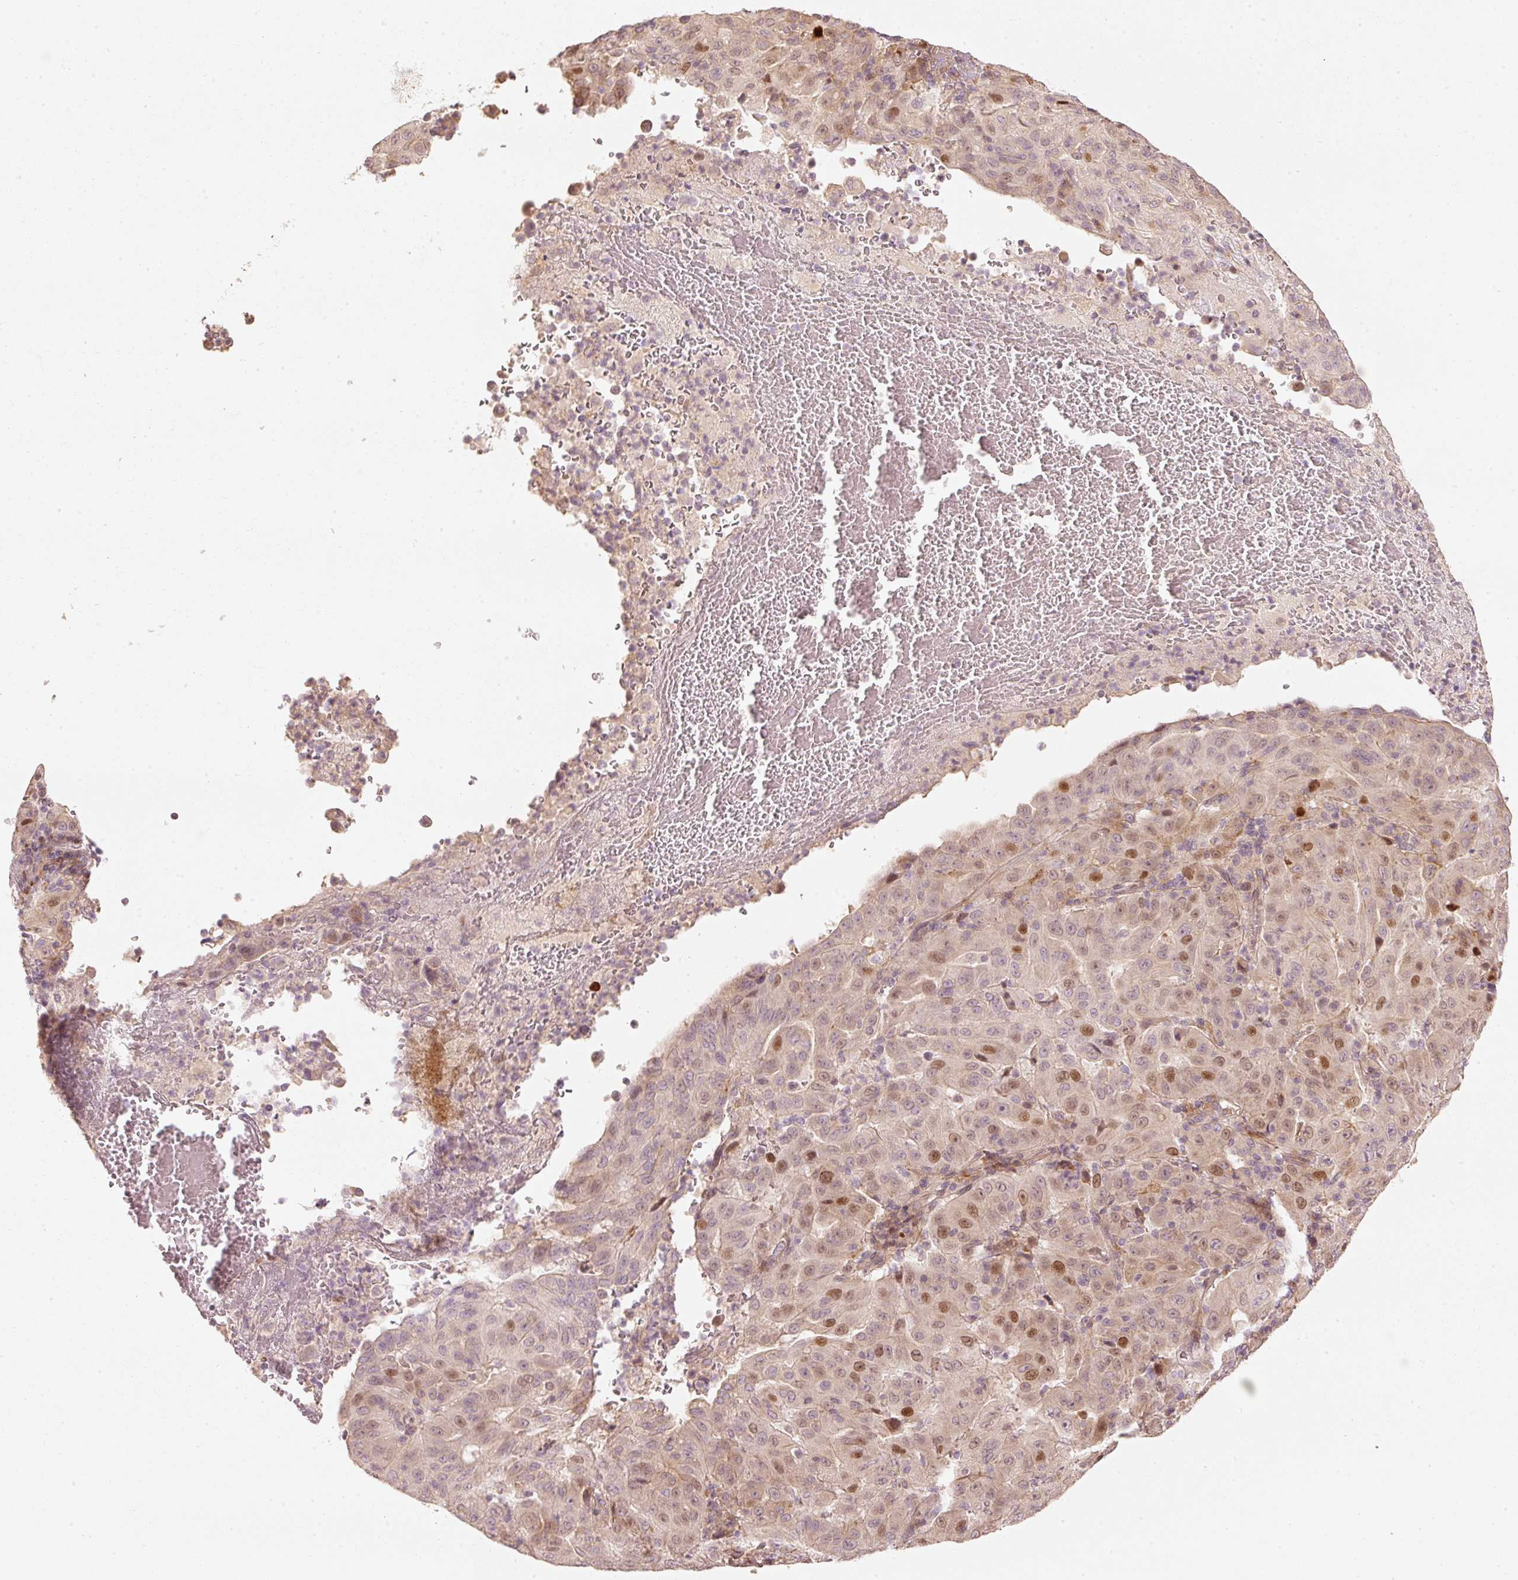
{"staining": {"intensity": "strong", "quantity": "<25%", "location": "nuclear"}, "tissue": "pancreatic cancer", "cell_type": "Tumor cells", "image_type": "cancer", "snomed": [{"axis": "morphology", "description": "Adenocarcinoma, NOS"}, {"axis": "topography", "description": "Pancreas"}], "caption": "An image showing strong nuclear positivity in approximately <25% of tumor cells in pancreatic cancer, as visualized by brown immunohistochemical staining.", "gene": "TREX2", "patient": {"sex": "male", "age": 63}}